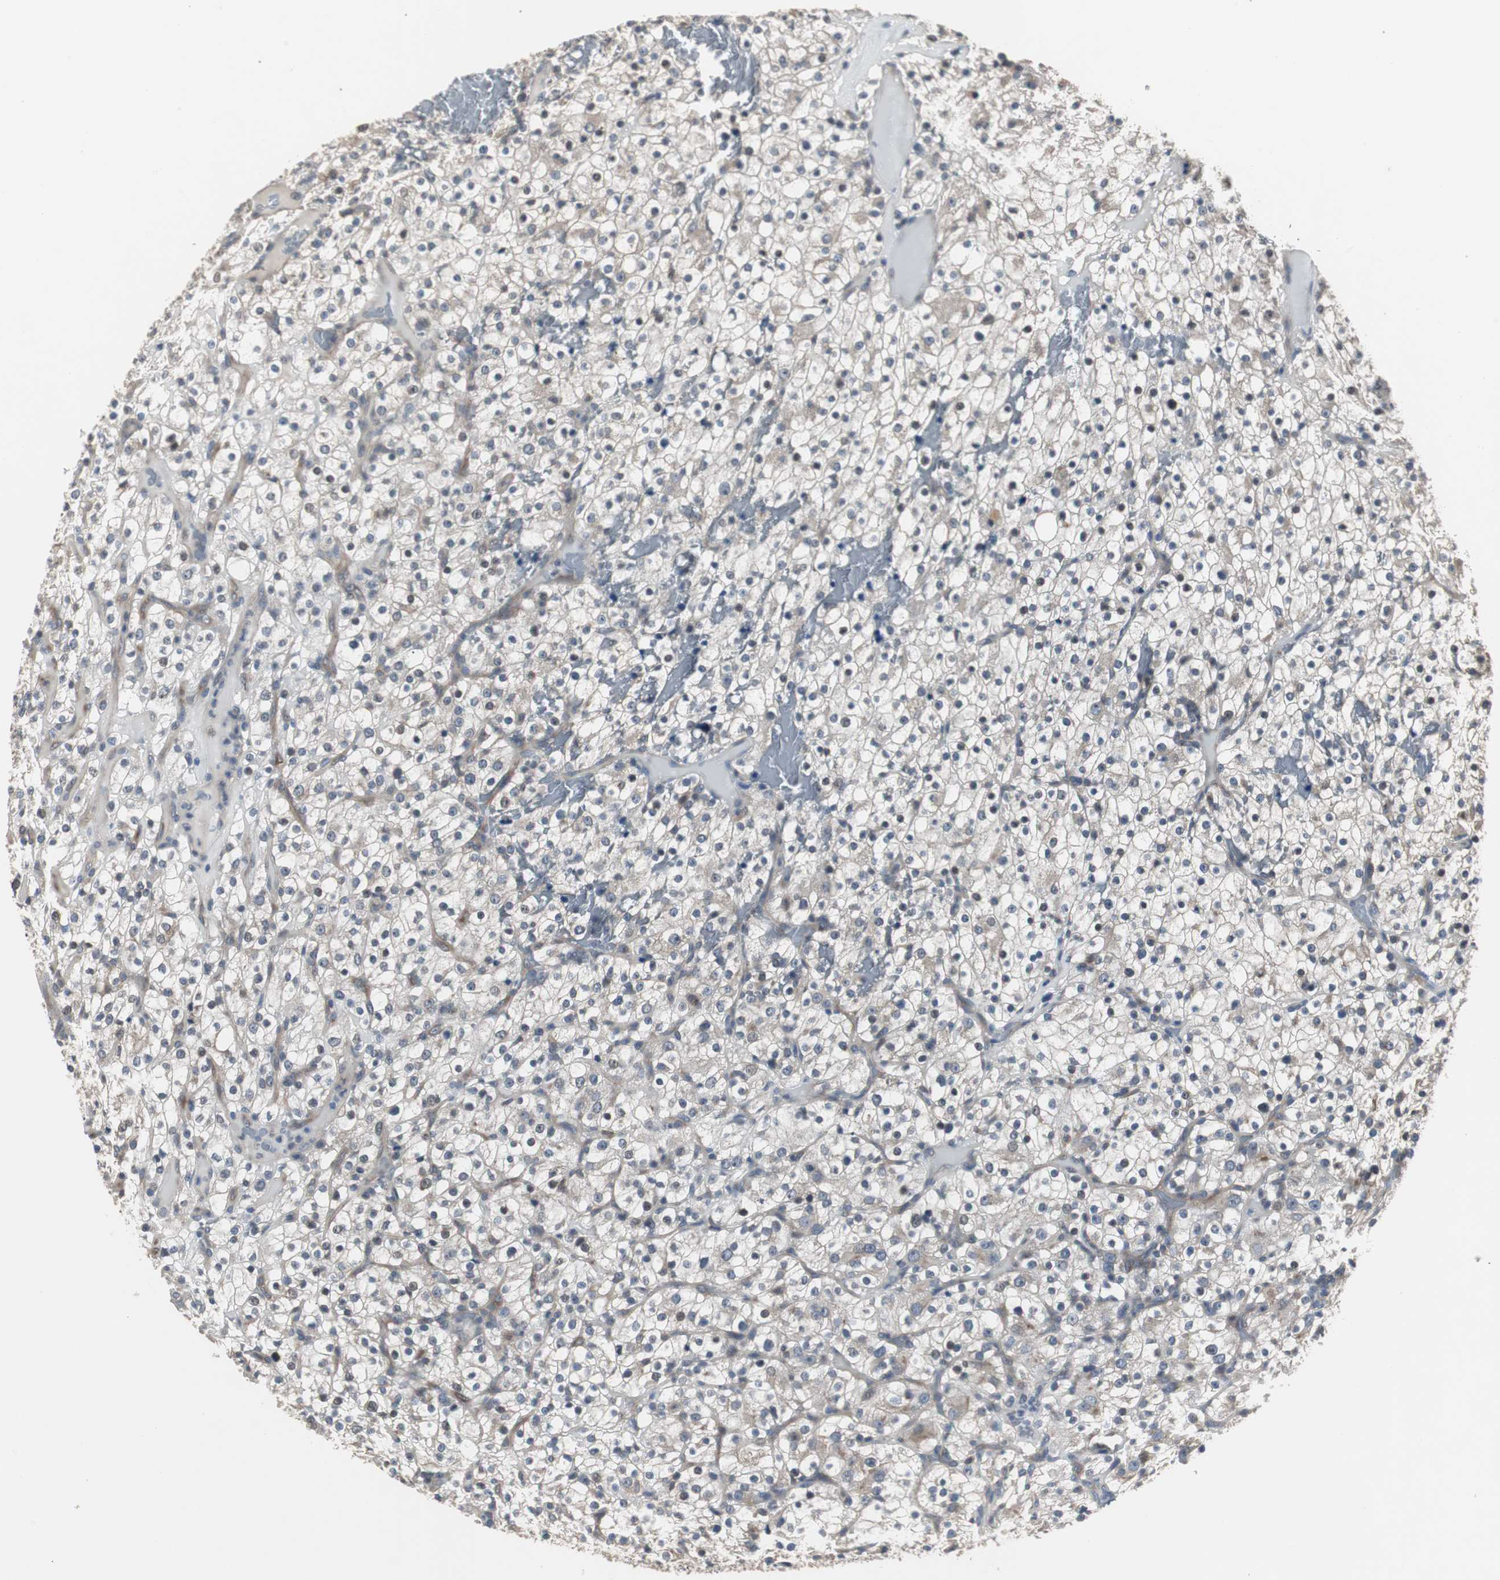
{"staining": {"intensity": "weak", "quantity": "<25%", "location": "cytoplasmic/membranous"}, "tissue": "renal cancer", "cell_type": "Tumor cells", "image_type": "cancer", "snomed": [{"axis": "morphology", "description": "Normal tissue, NOS"}, {"axis": "morphology", "description": "Adenocarcinoma, NOS"}, {"axis": "topography", "description": "Kidney"}], "caption": "A histopathology image of human renal cancer (adenocarcinoma) is negative for staining in tumor cells.", "gene": "ZMPSTE24", "patient": {"sex": "female", "age": 72}}